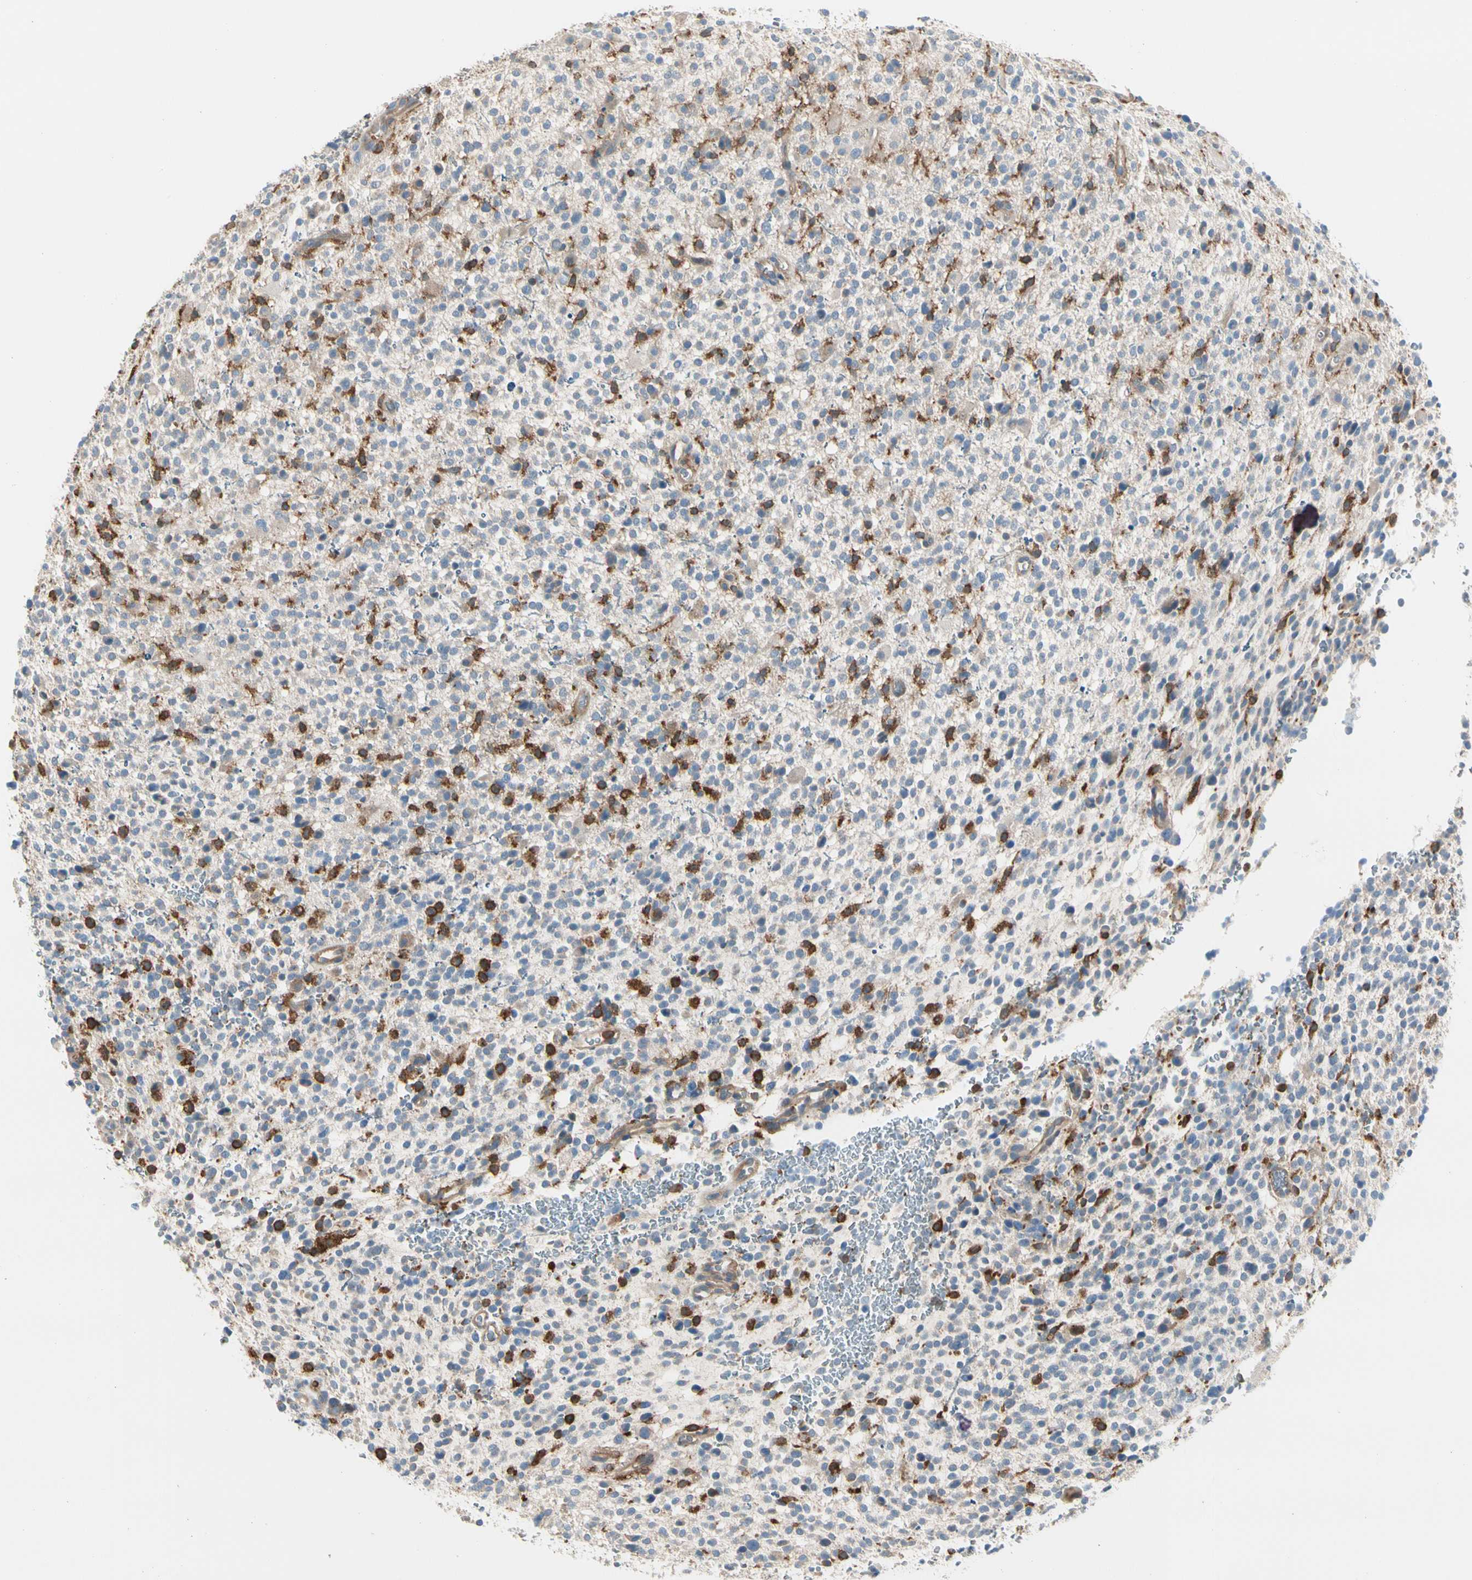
{"staining": {"intensity": "moderate", "quantity": "<25%", "location": "cytoplasmic/membranous"}, "tissue": "glioma", "cell_type": "Tumor cells", "image_type": "cancer", "snomed": [{"axis": "morphology", "description": "Glioma, malignant, High grade"}, {"axis": "topography", "description": "Brain"}], "caption": "This photomicrograph reveals immunohistochemistry staining of human glioma, with low moderate cytoplasmic/membranous positivity in about <25% of tumor cells.", "gene": "CAPZA2", "patient": {"sex": "male", "age": 48}}